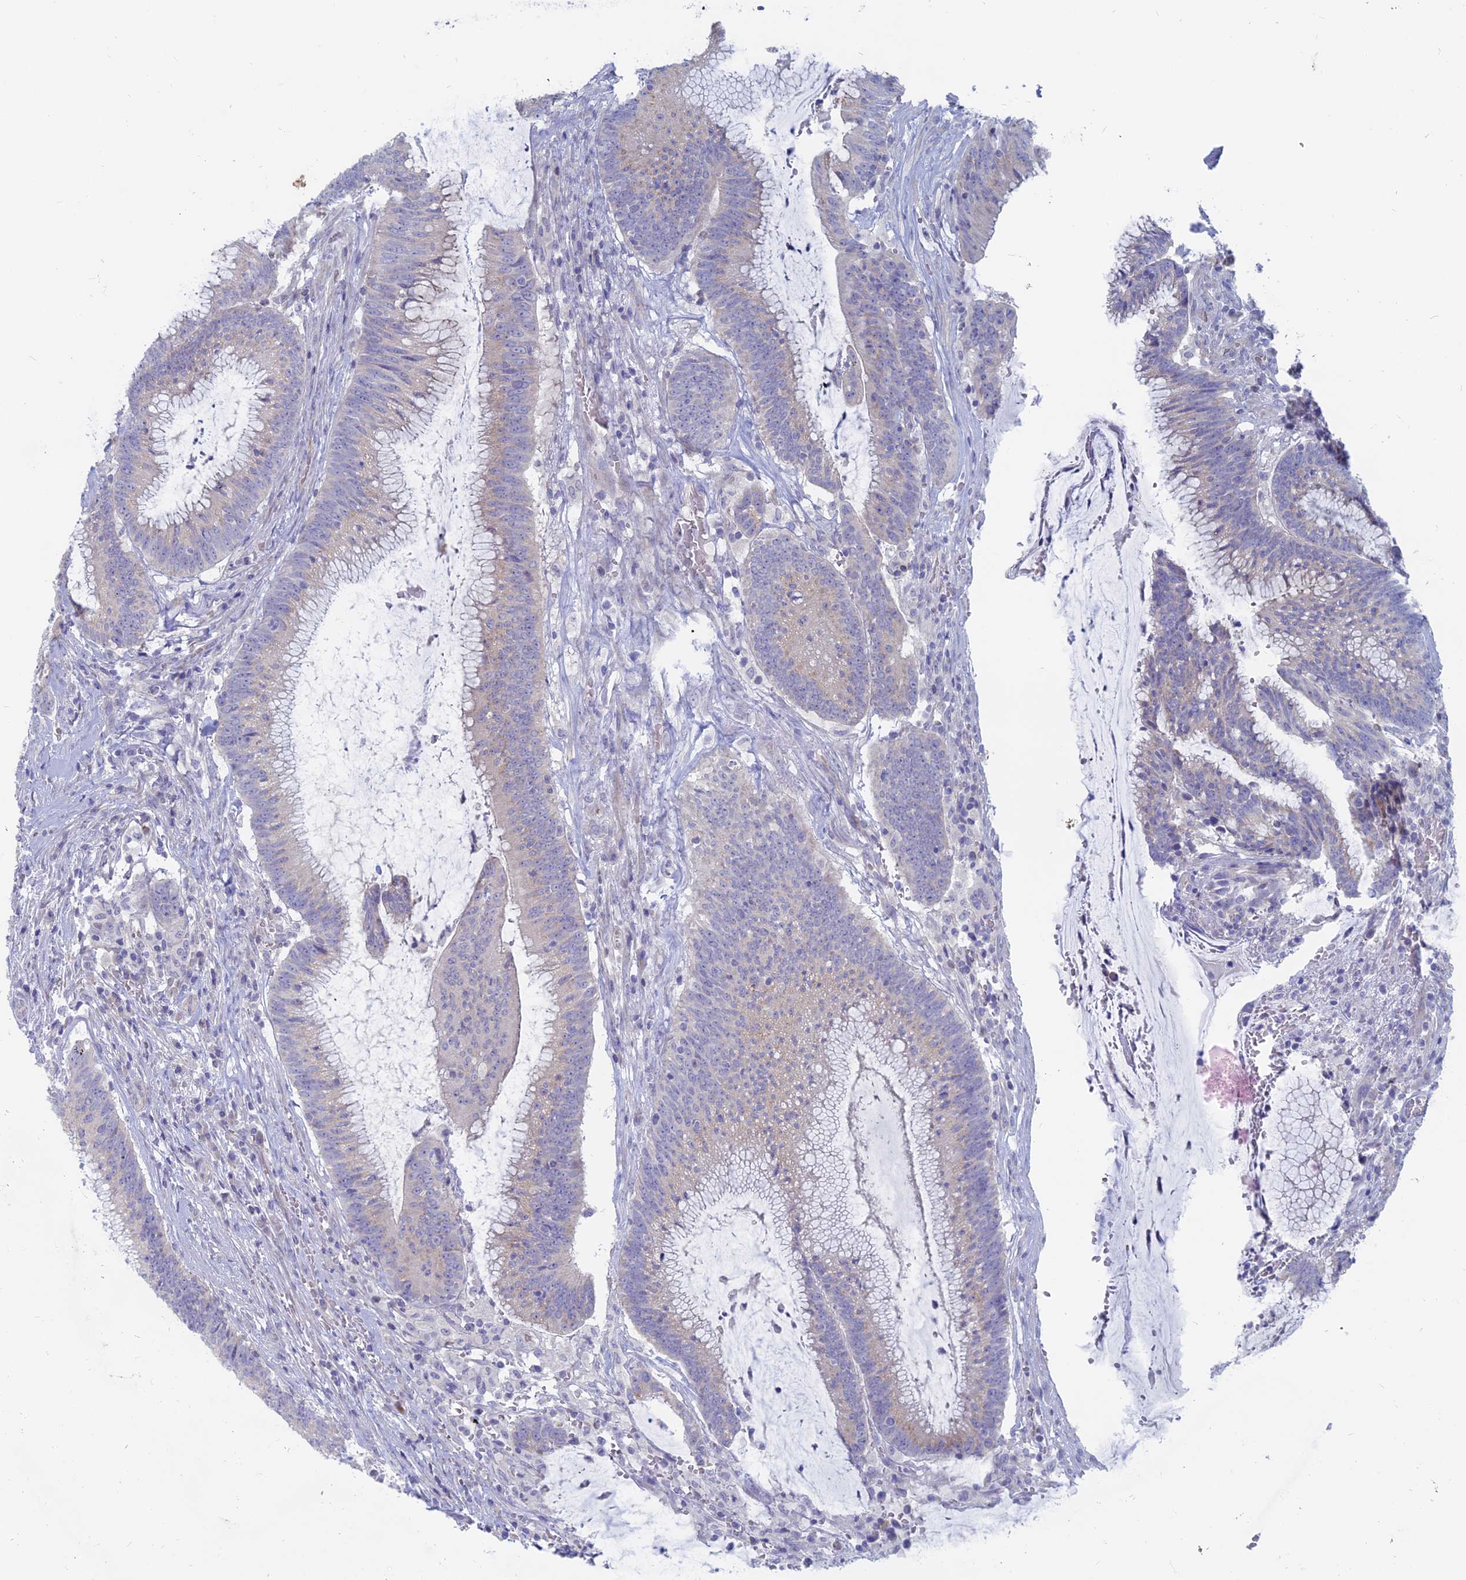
{"staining": {"intensity": "negative", "quantity": "none", "location": "none"}, "tissue": "colorectal cancer", "cell_type": "Tumor cells", "image_type": "cancer", "snomed": [{"axis": "morphology", "description": "Adenocarcinoma, NOS"}, {"axis": "topography", "description": "Rectum"}], "caption": "Immunohistochemical staining of human colorectal cancer (adenocarcinoma) displays no significant positivity in tumor cells.", "gene": "TBC1D30", "patient": {"sex": "female", "age": 77}}